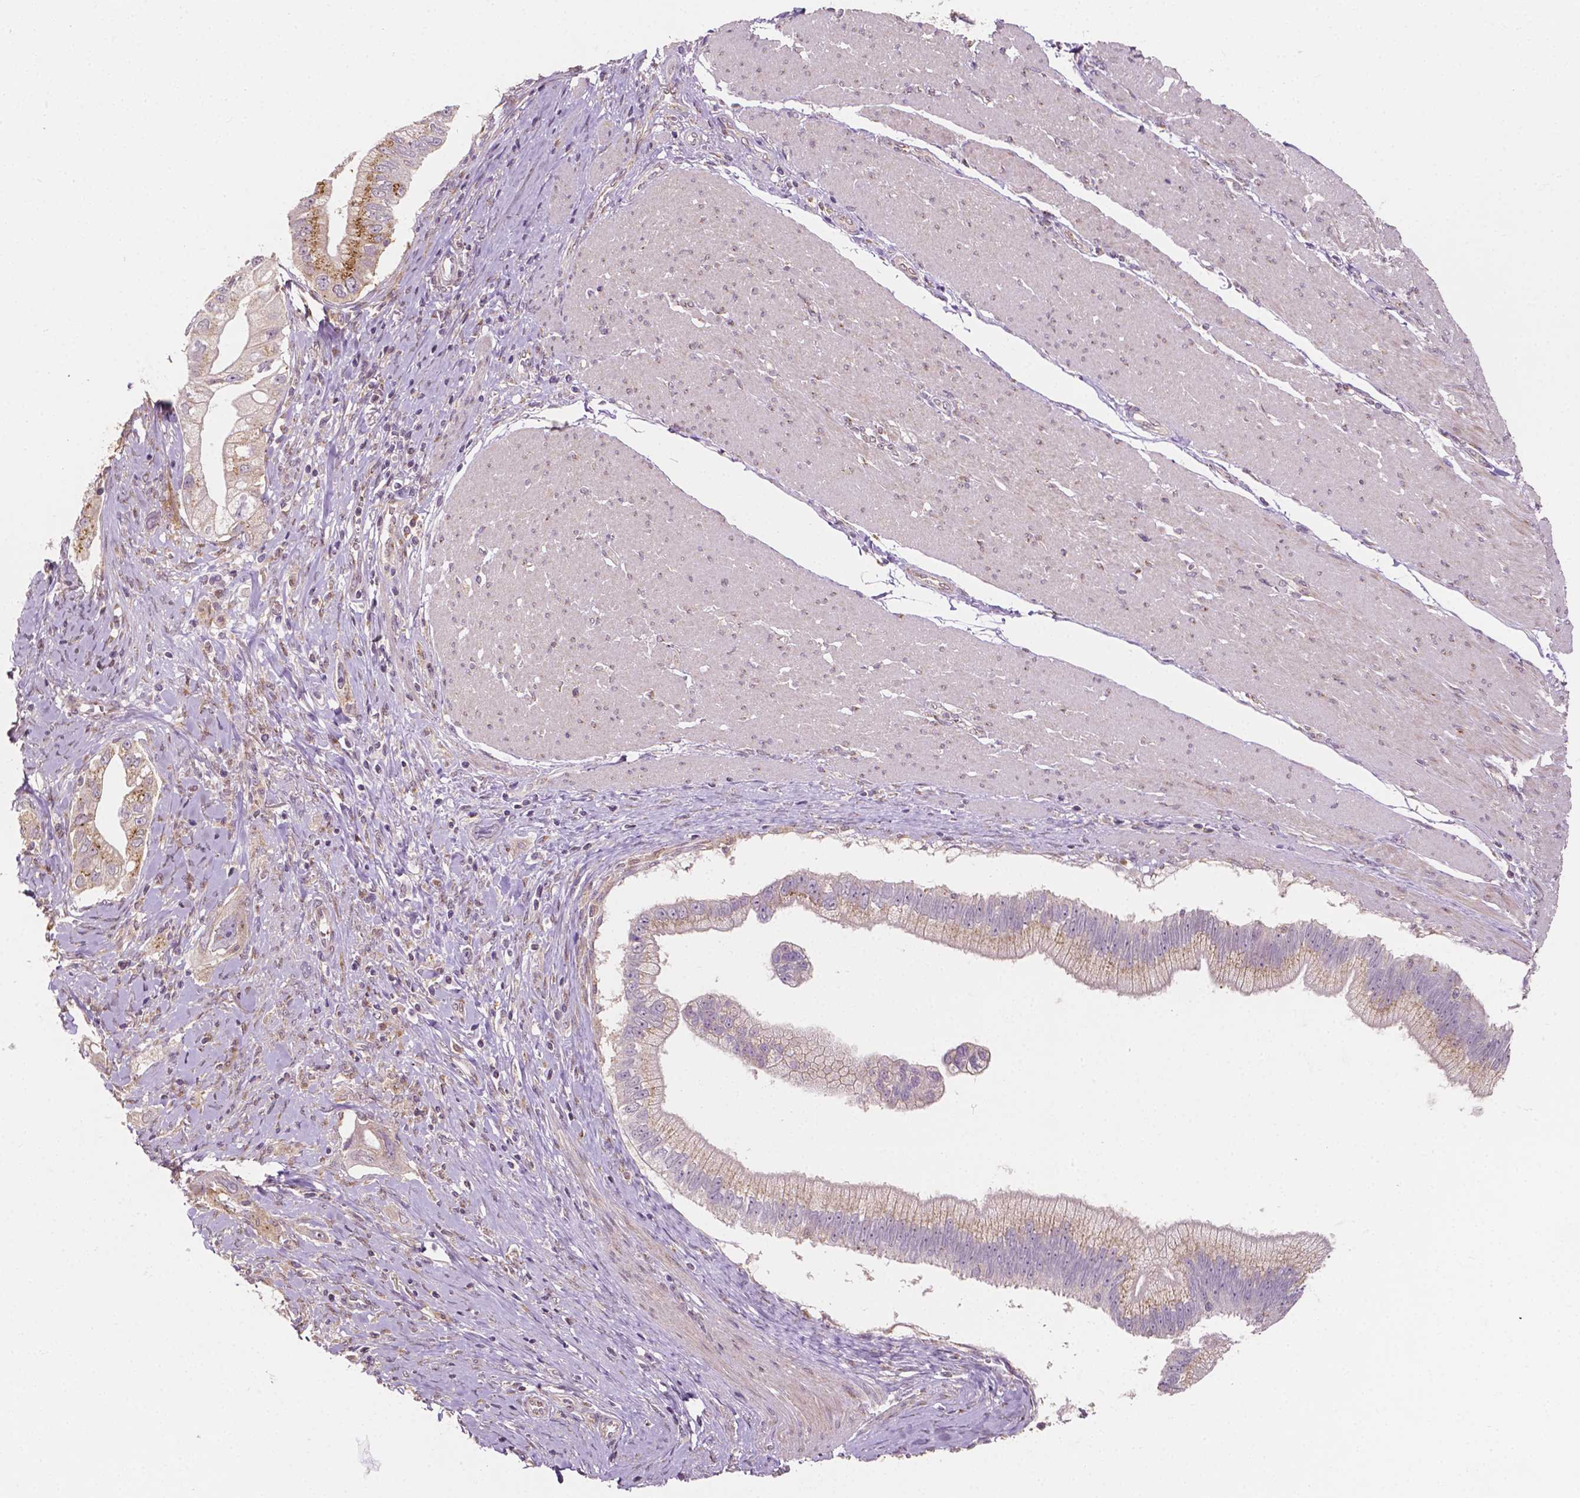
{"staining": {"intensity": "weak", "quantity": ">75%", "location": "cytoplasmic/membranous"}, "tissue": "pancreatic cancer", "cell_type": "Tumor cells", "image_type": "cancer", "snomed": [{"axis": "morphology", "description": "Adenocarcinoma, NOS"}, {"axis": "topography", "description": "Pancreas"}], "caption": "Immunohistochemistry (IHC) image of pancreatic cancer (adenocarcinoma) stained for a protein (brown), which exhibits low levels of weak cytoplasmic/membranous positivity in about >75% of tumor cells.", "gene": "EBAG9", "patient": {"sex": "male", "age": 70}}